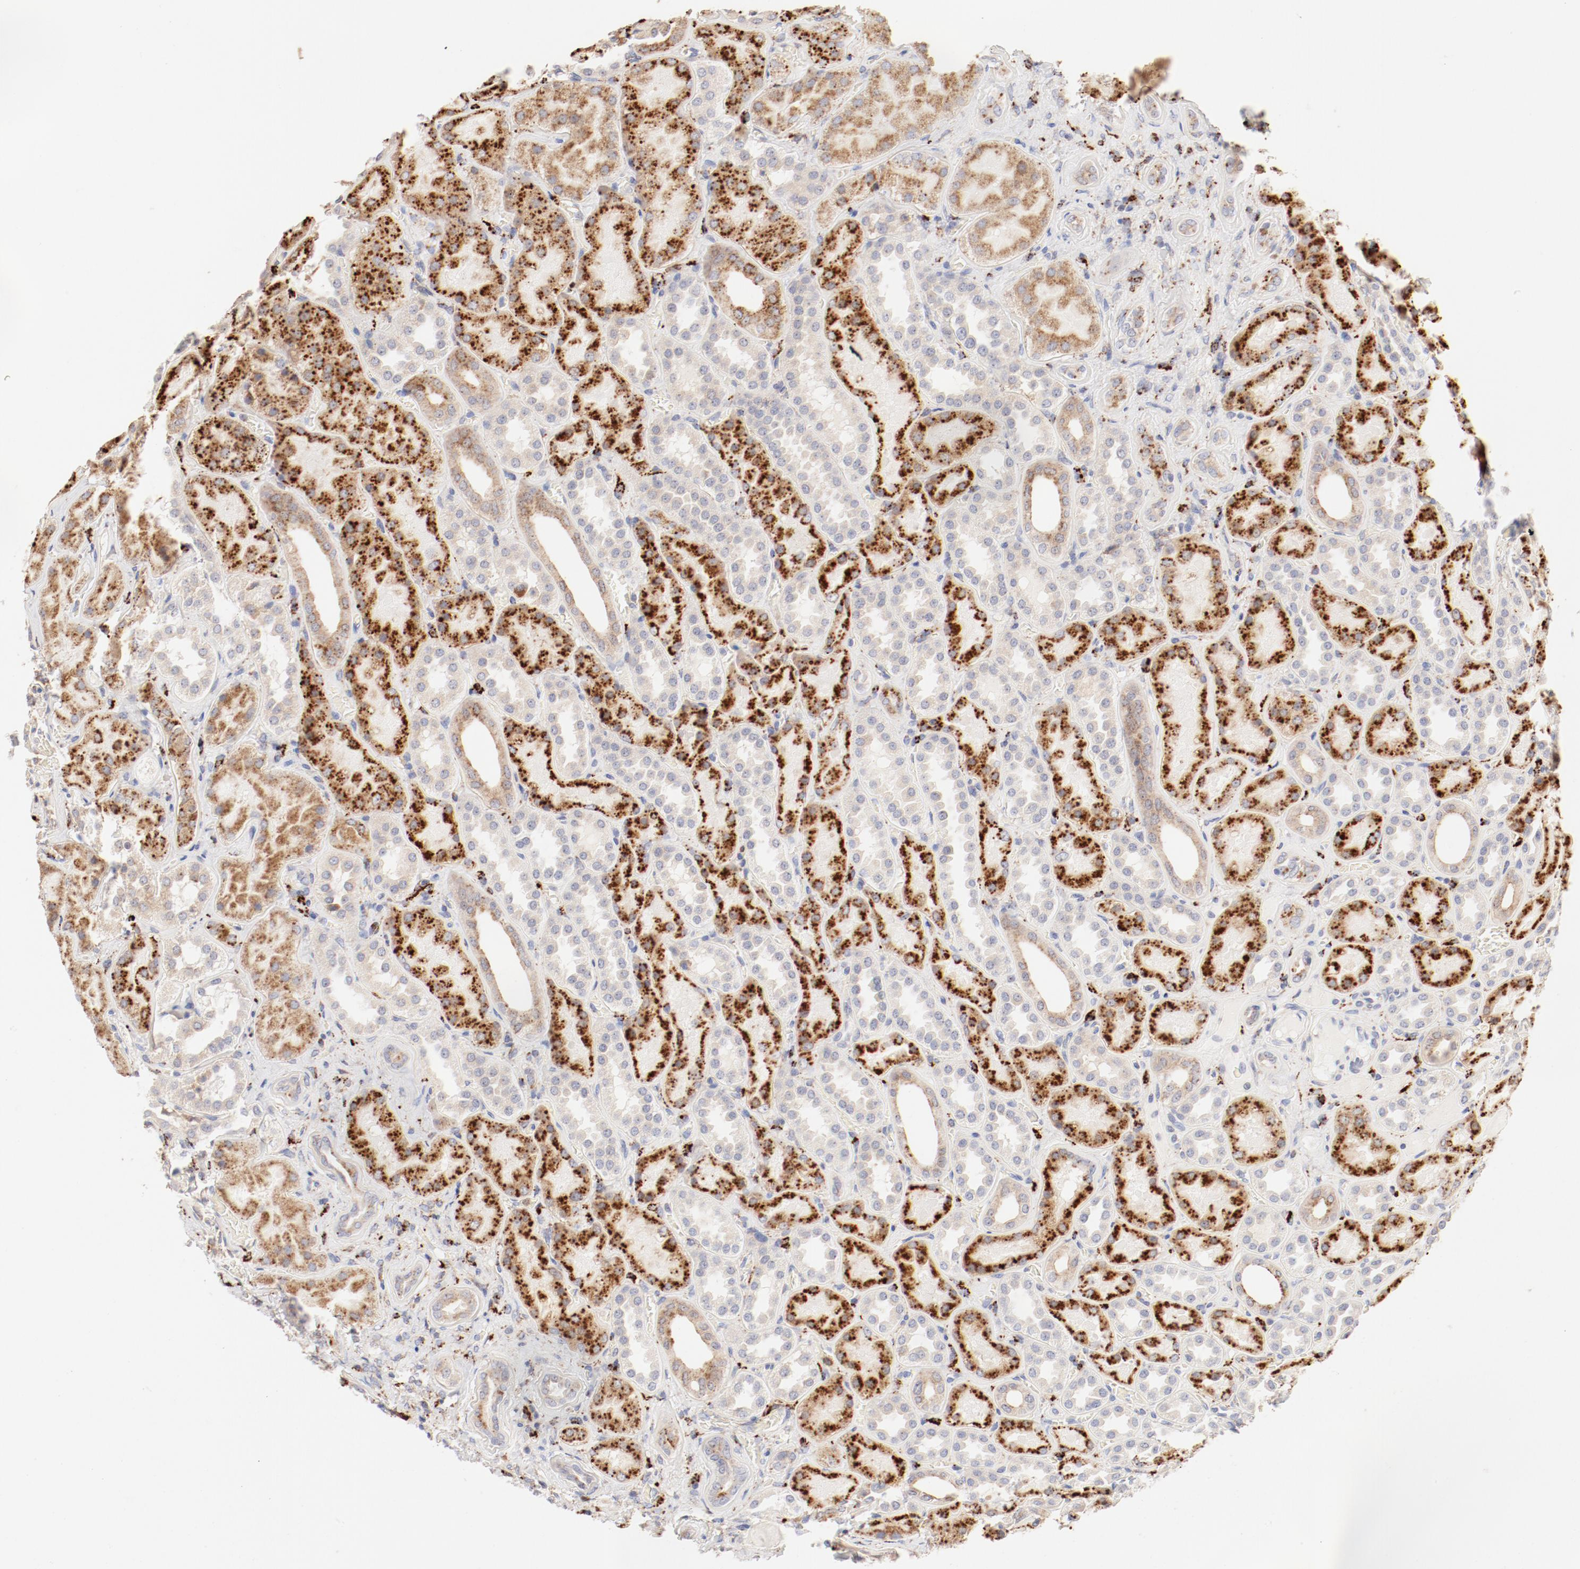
{"staining": {"intensity": "negative", "quantity": "none", "location": "none"}, "tissue": "kidney", "cell_type": "Cells in glomeruli", "image_type": "normal", "snomed": [{"axis": "morphology", "description": "Normal tissue, NOS"}, {"axis": "topography", "description": "Kidney"}], "caption": "A high-resolution histopathology image shows immunohistochemistry (IHC) staining of benign kidney, which exhibits no significant staining in cells in glomeruli.", "gene": "CTSH", "patient": {"sex": "male", "age": 28}}